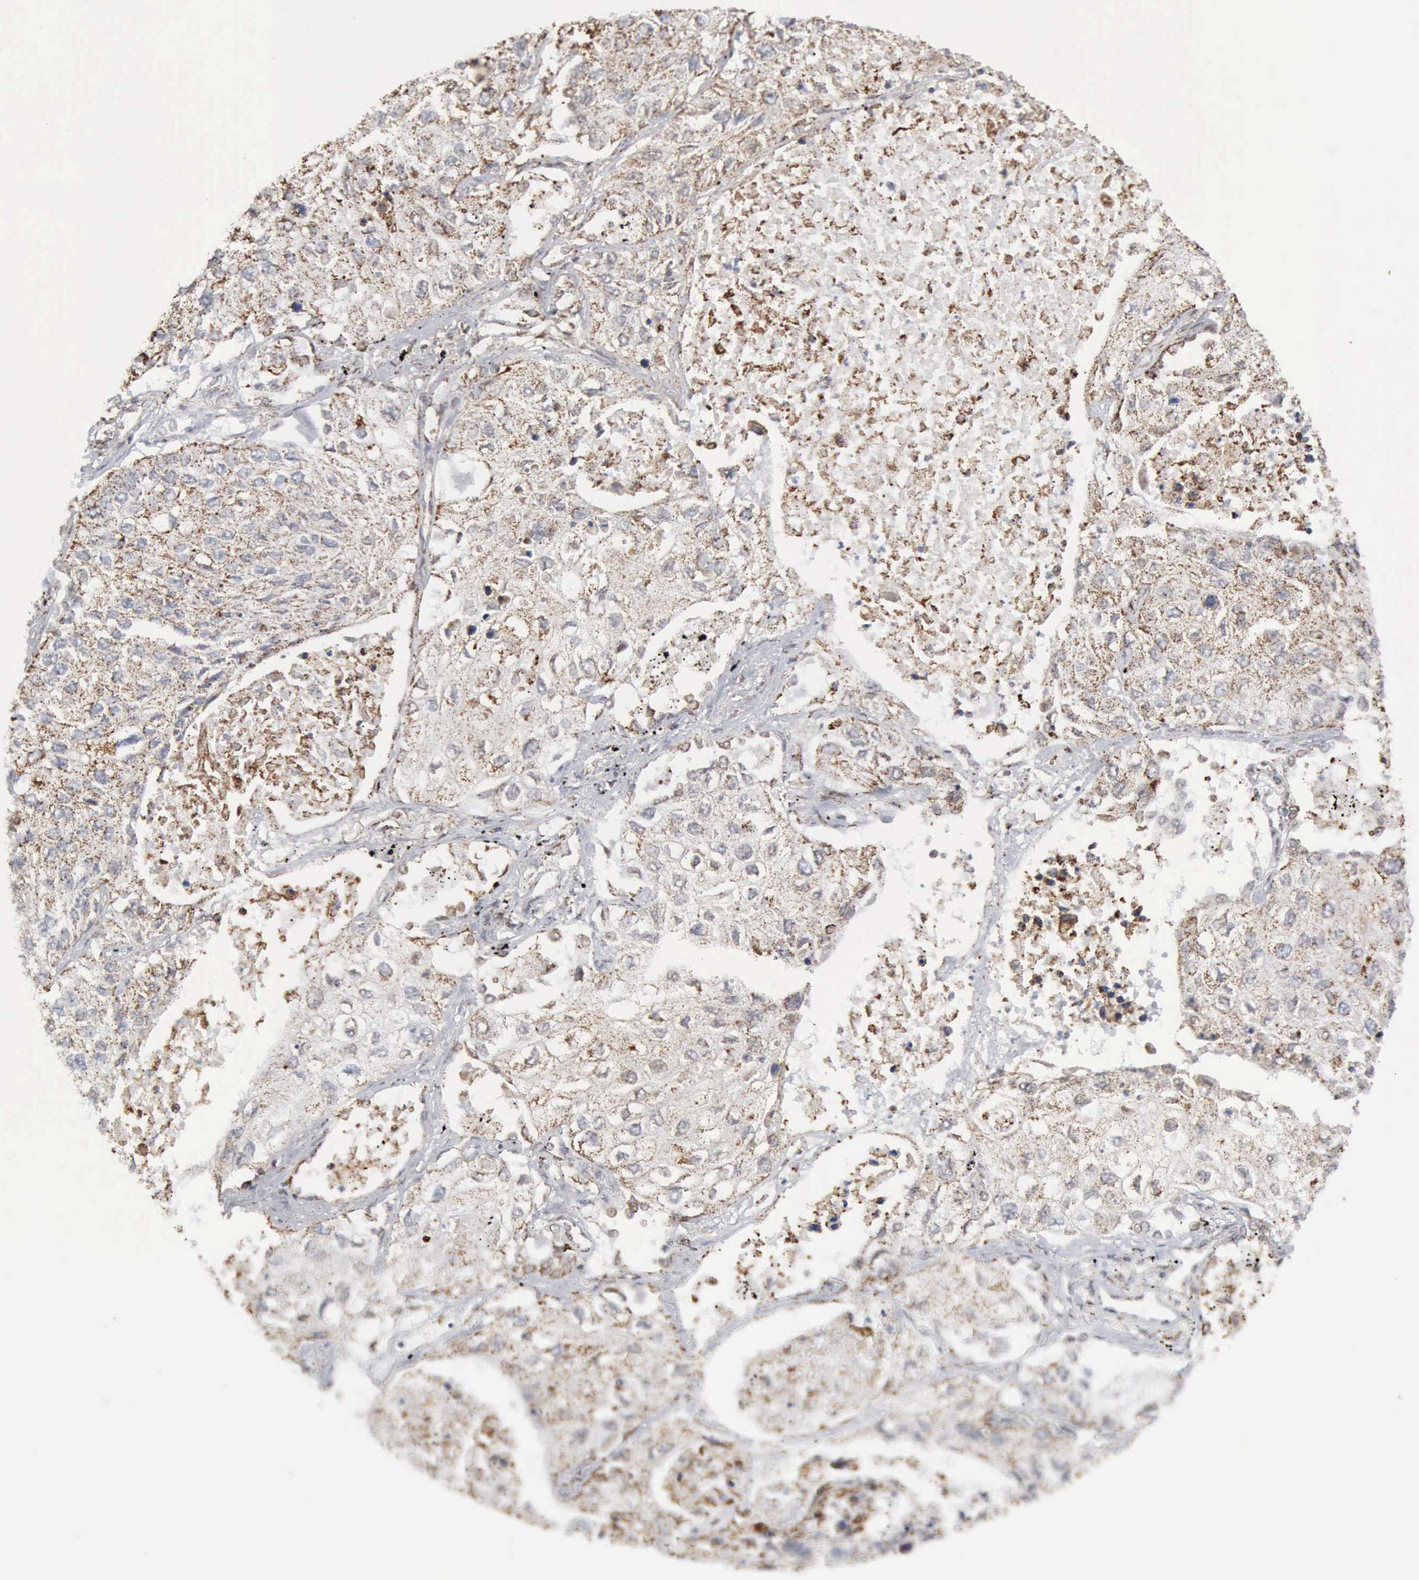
{"staining": {"intensity": "strong", "quantity": "25%-75%", "location": "cytoplasmic/membranous"}, "tissue": "lung cancer", "cell_type": "Tumor cells", "image_type": "cancer", "snomed": [{"axis": "morphology", "description": "Squamous cell carcinoma, NOS"}, {"axis": "topography", "description": "Lung"}], "caption": "Lung cancer (squamous cell carcinoma) was stained to show a protein in brown. There is high levels of strong cytoplasmic/membranous expression in approximately 25%-75% of tumor cells.", "gene": "ACO2", "patient": {"sex": "male", "age": 75}}